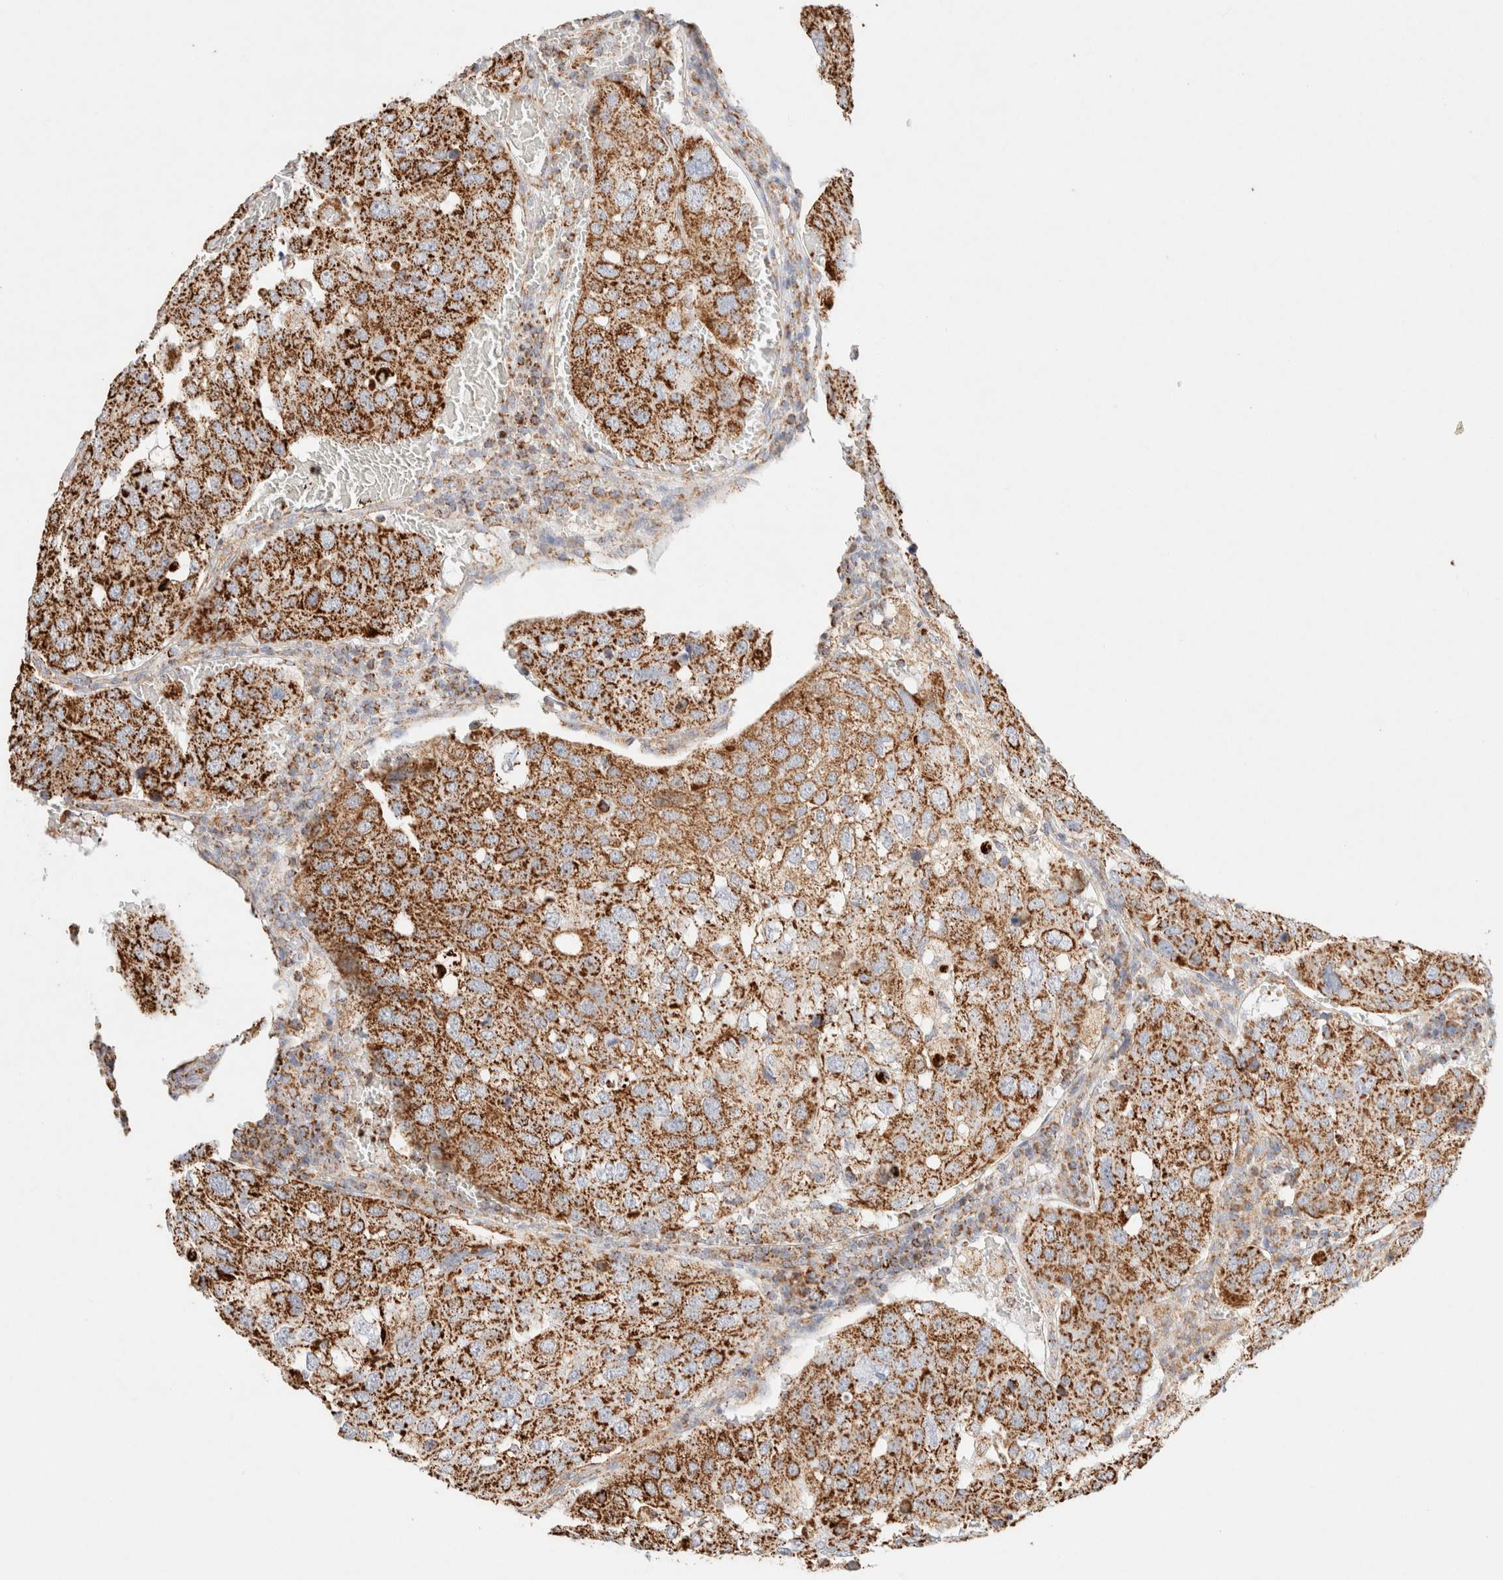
{"staining": {"intensity": "strong", "quantity": ">75%", "location": "cytoplasmic/membranous"}, "tissue": "urothelial cancer", "cell_type": "Tumor cells", "image_type": "cancer", "snomed": [{"axis": "morphology", "description": "Urothelial carcinoma, High grade"}, {"axis": "topography", "description": "Lymph node"}, {"axis": "topography", "description": "Urinary bladder"}], "caption": "Immunohistochemistry (IHC) image of neoplastic tissue: human urothelial carcinoma (high-grade) stained using immunohistochemistry (IHC) shows high levels of strong protein expression localized specifically in the cytoplasmic/membranous of tumor cells, appearing as a cytoplasmic/membranous brown color.", "gene": "PHB2", "patient": {"sex": "male", "age": 51}}